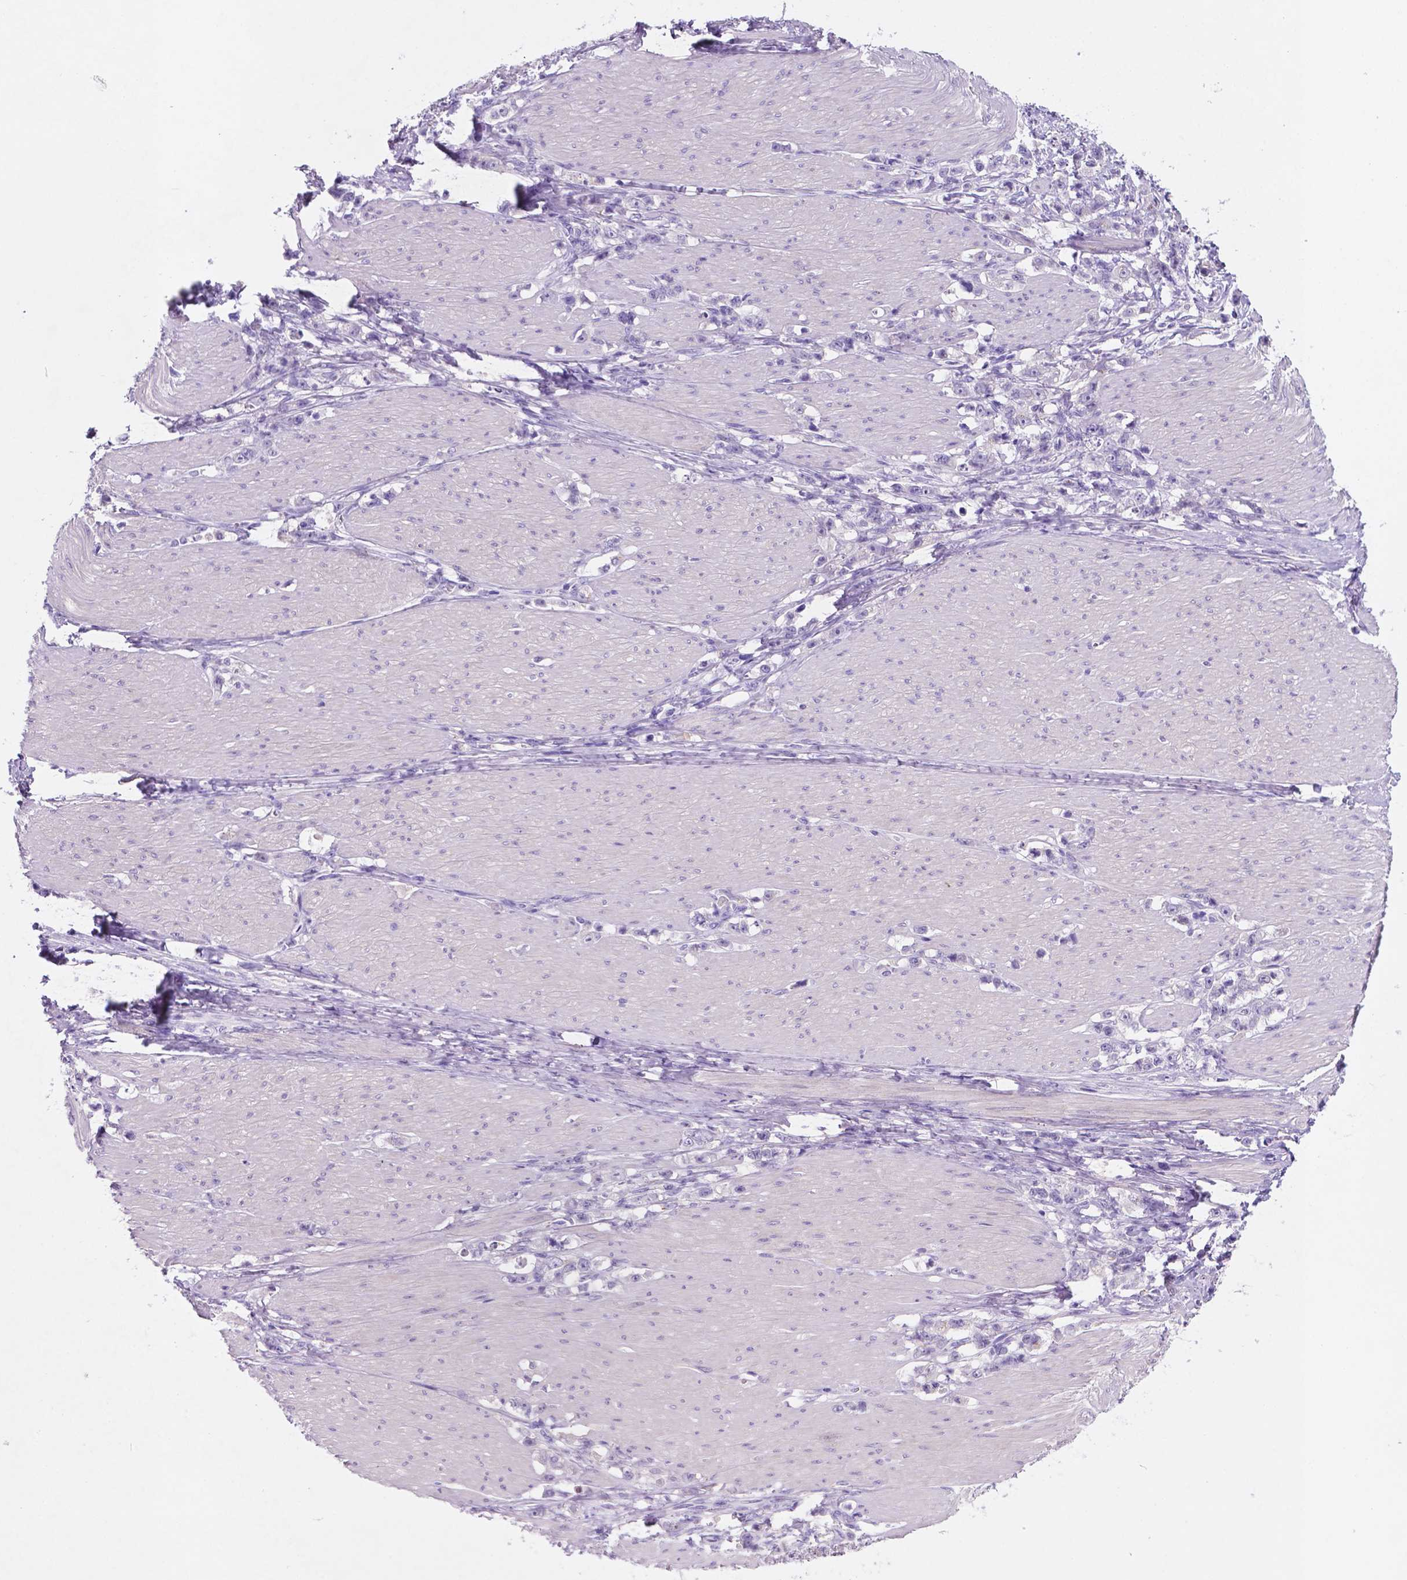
{"staining": {"intensity": "negative", "quantity": "none", "location": "none"}, "tissue": "stomach cancer", "cell_type": "Tumor cells", "image_type": "cancer", "snomed": [{"axis": "morphology", "description": "Adenocarcinoma, NOS"}, {"axis": "topography", "description": "Stomach, lower"}], "caption": "Protein analysis of stomach cancer (adenocarcinoma) reveals no significant staining in tumor cells. (Immunohistochemistry, brightfield microscopy, high magnification).", "gene": "EBLN2", "patient": {"sex": "male", "age": 88}}